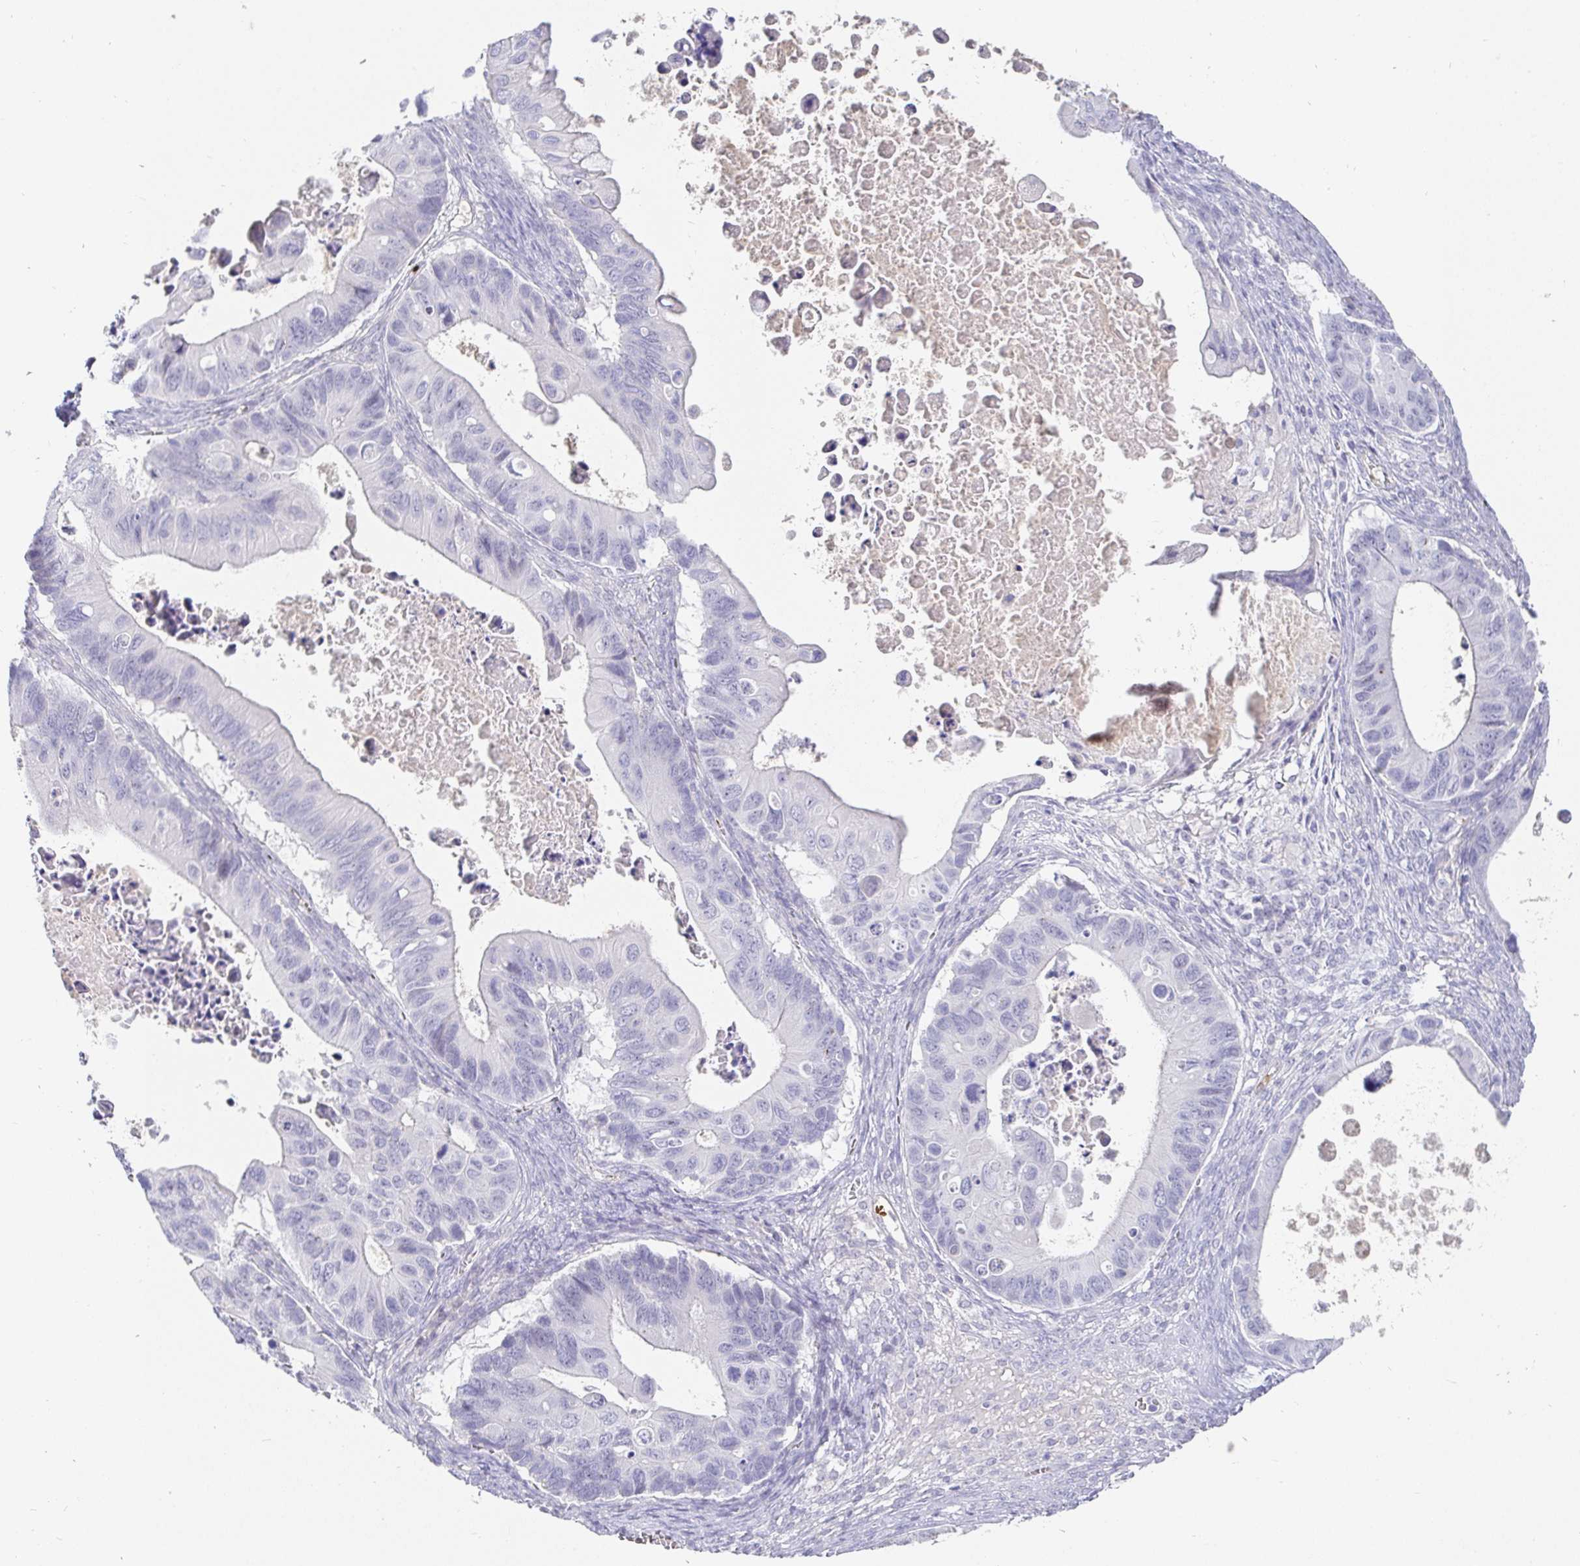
{"staining": {"intensity": "negative", "quantity": "none", "location": "none"}, "tissue": "ovarian cancer", "cell_type": "Tumor cells", "image_type": "cancer", "snomed": [{"axis": "morphology", "description": "Cystadenocarcinoma, mucinous, NOS"}, {"axis": "topography", "description": "Ovary"}], "caption": "DAB (3,3'-diaminobenzidine) immunohistochemical staining of ovarian cancer exhibits no significant staining in tumor cells. Brightfield microscopy of immunohistochemistry (IHC) stained with DAB (3,3'-diaminobenzidine) (brown) and hematoxylin (blue), captured at high magnification.", "gene": "FGF21", "patient": {"sex": "female", "age": 64}}